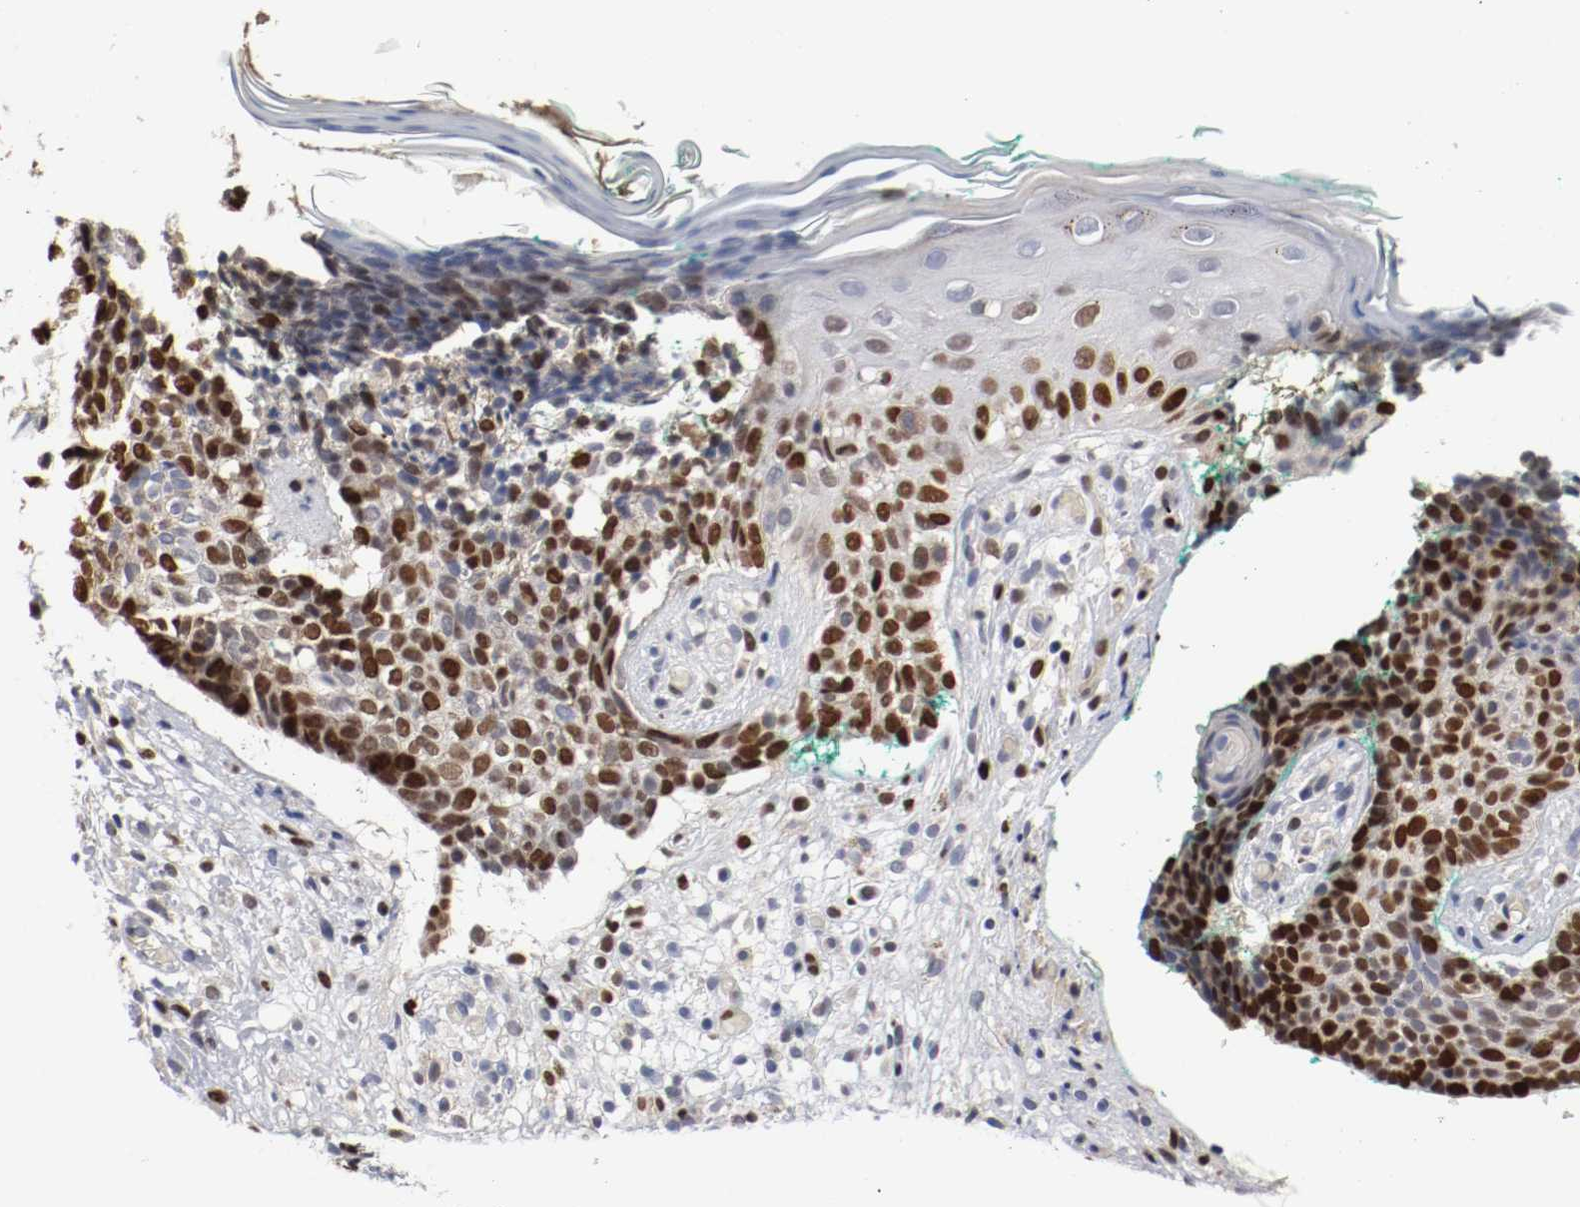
{"staining": {"intensity": "strong", "quantity": ">75%", "location": "nuclear"}, "tissue": "skin cancer", "cell_type": "Tumor cells", "image_type": "cancer", "snomed": [{"axis": "morphology", "description": "Basal cell carcinoma"}, {"axis": "topography", "description": "Skin"}], "caption": "A high-resolution histopathology image shows immunohistochemistry (IHC) staining of skin basal cell carcinoma, which reveals strong nuclear positivity in about >75% of tumor cells. The protein of interest is shown in brown color, while the nuclei are stained blue.", "gene": "MCM6", "patient": {"sex": "female", "age": 58}}